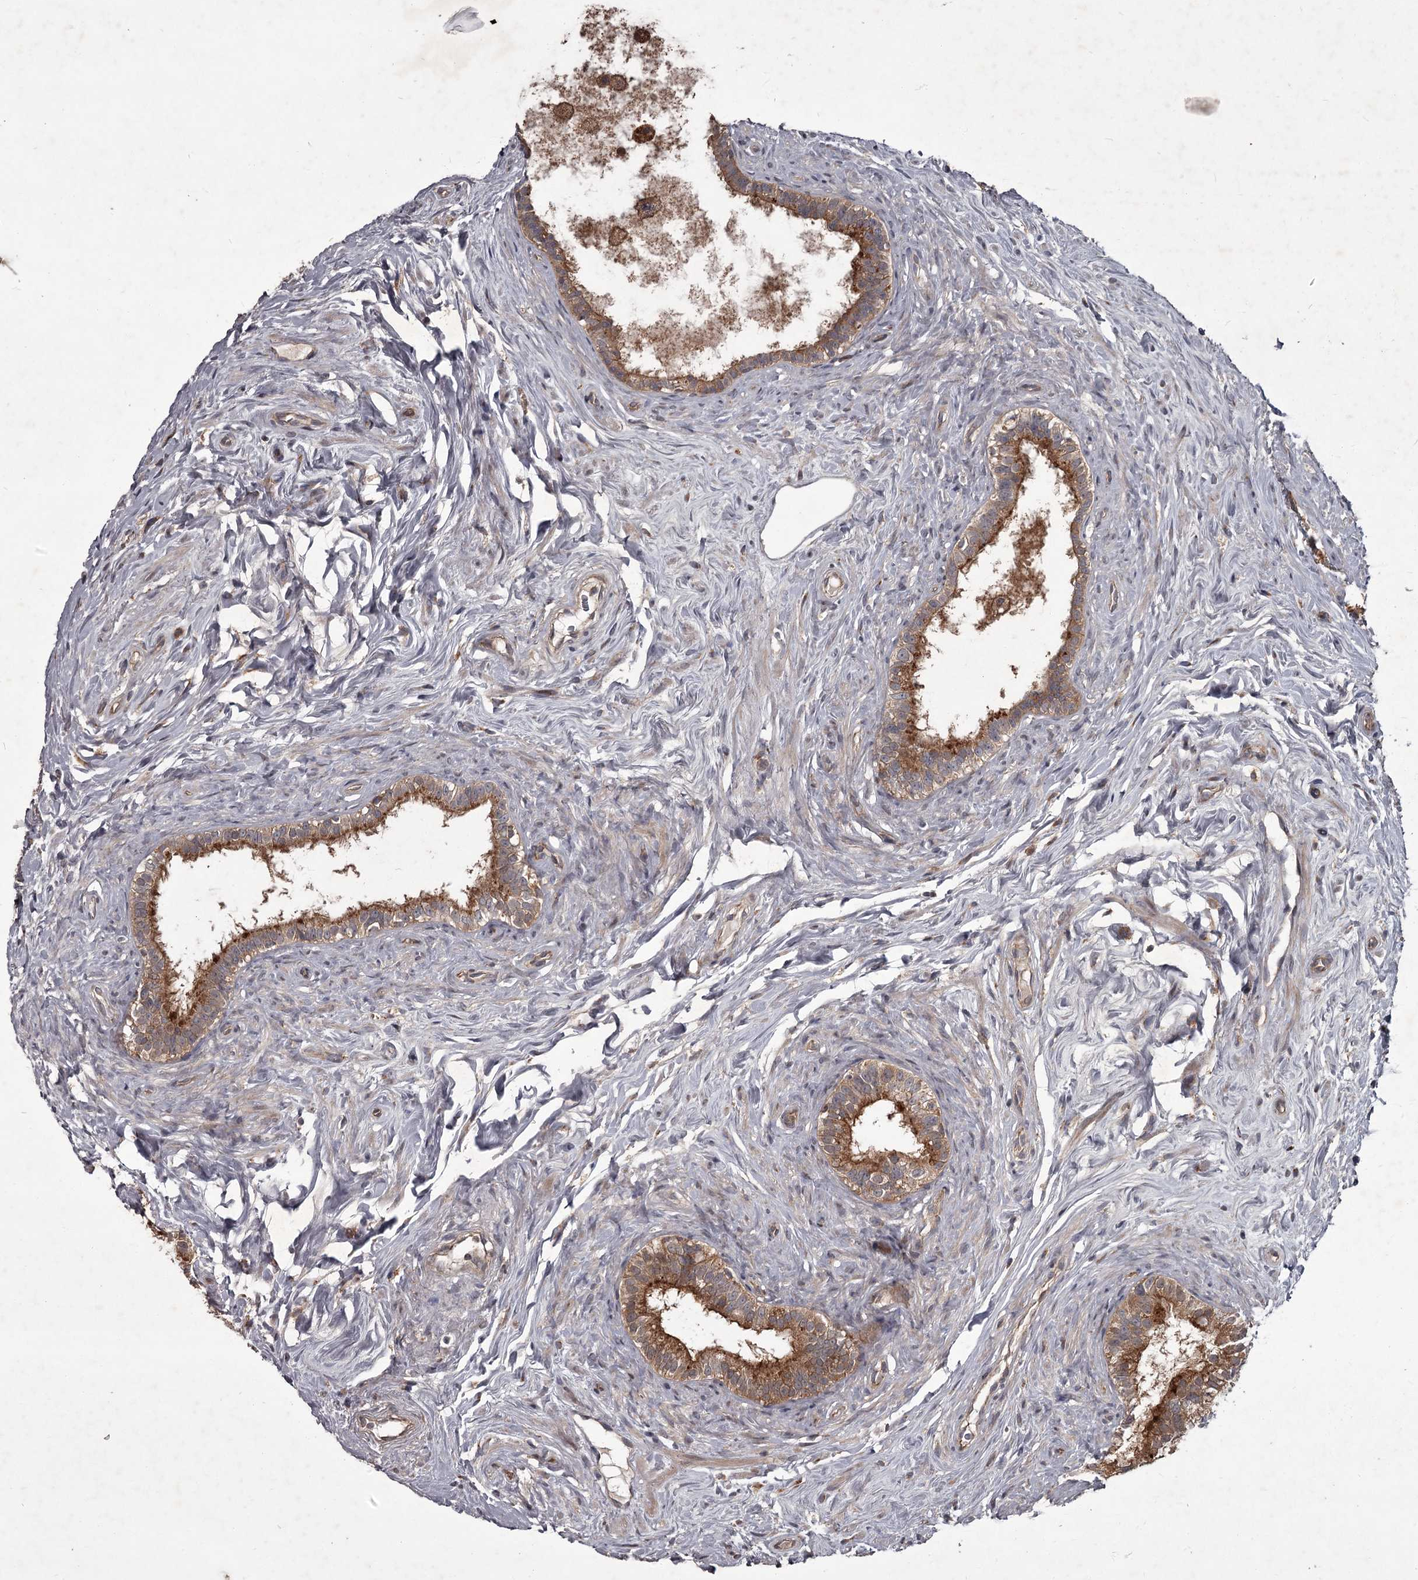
{"staining": {"intensity": "moderate", "quantity": ">75%", "location": "cytoplasmic/membranous"}, "tissue": "epididymis", "cell_type": "Glandular cells", "image_type": "normal", "snomed": [{"axis": "morphology", "description": "Normal tissue, NOS"}, {"axis": "topography", "description": "Epididymis"}], "caption": "Glandular cells show medium levels of moderate cytoplasmic/membranous positivity in about >75% of cells in unremarkable epididymis. The protein is shown in brown color, while the nuclei are stained blue.", "gene": "UNC93B1", "patient": {"sex": "male", "age": 84}}